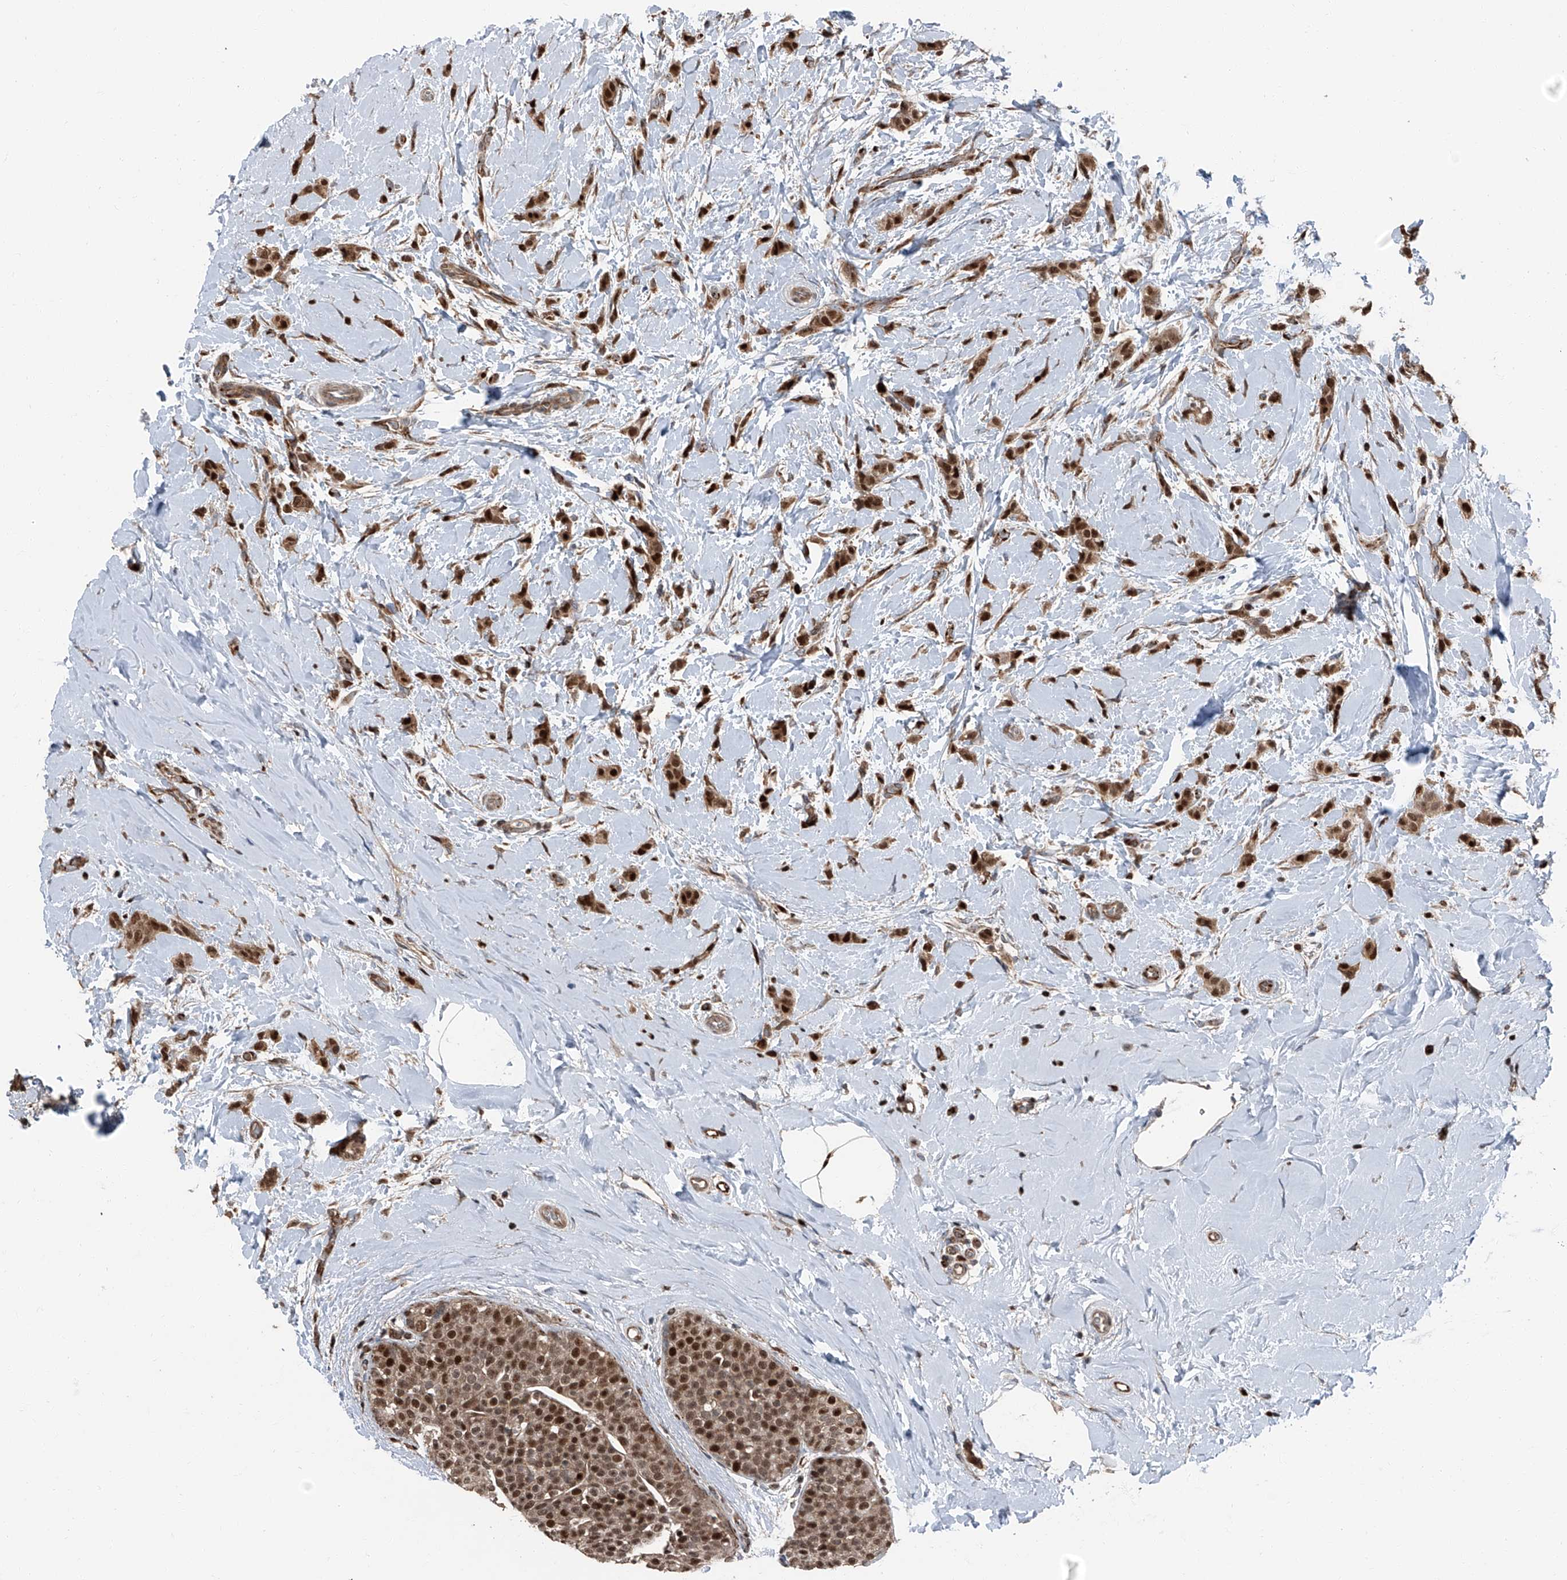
{"staining": {"intensity": "strong", "quantity": ">75%", "location": "cytoplasmic/membranous,nuclear"}, "tissue": "breast cancer", "cell_type": "Tumor cells", "image_type": "cancer", "snomed": [{"axis": "morphology", "description": "Lobular carcinoma, in situ"}, {"axis": "morphology", "description": "Lobular carcinoma"}, {"axis": "topography", "description": "Breast"}], "caption": "Immunohistochemistry (DAB) staining of human breast lobular carcinoma exhibits strong cytoplasmic/membranous and nuclear protein positivity in approximately >75% of tumor cells.", "gene": "FKBP5", "patient": {"sex": "female", "age": 41}}